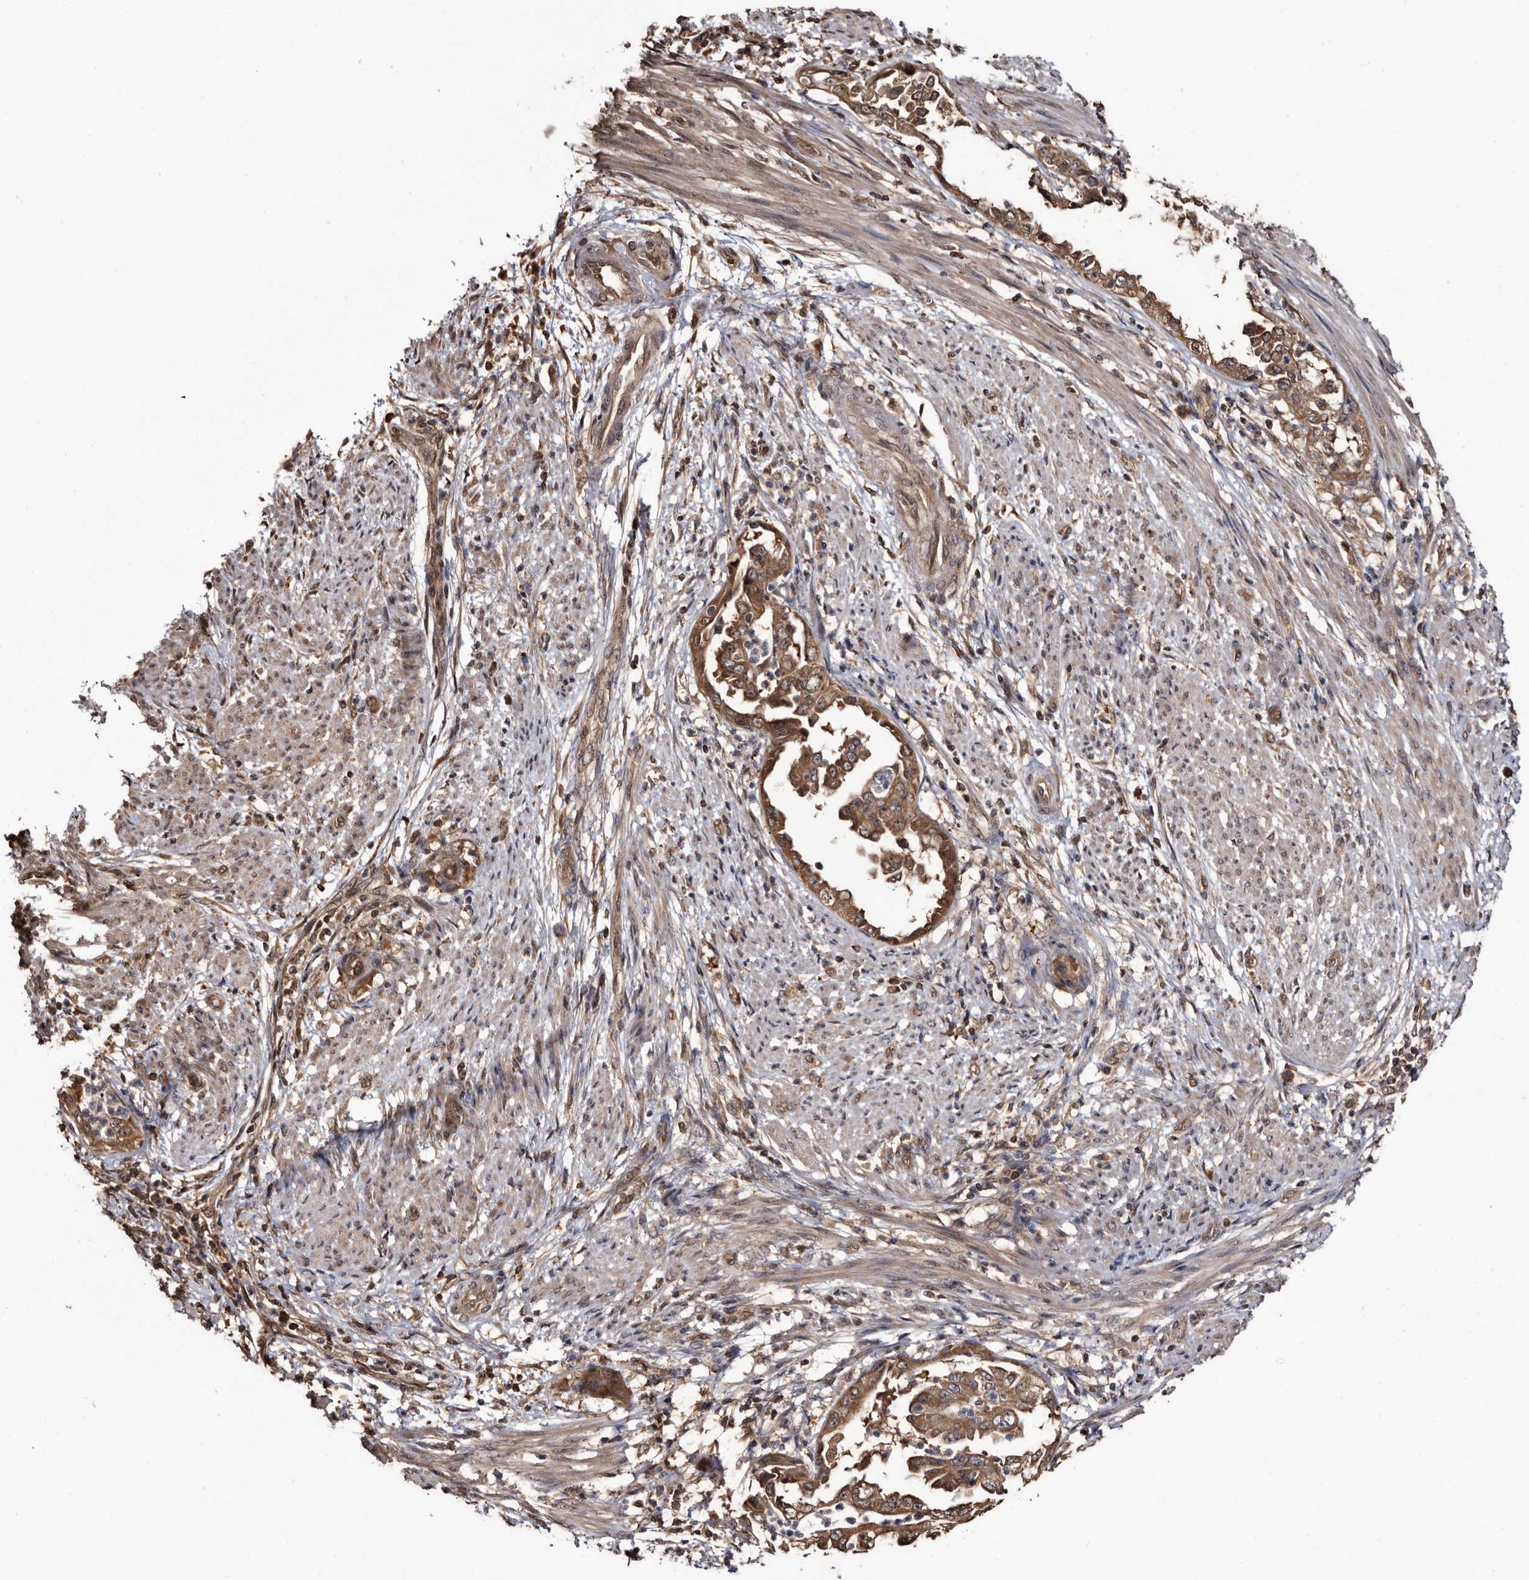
{"staining": {"intensity": "strong", "quantity": ">75%", "location": "cytoplasmic/membranous"}, "tissue": "endometrial cancer", "cell_type": "Tumor cells", "image_type": "cancer", "snomed": [{"axis": "morphology", "description": "Adenocarcinoma, NOS"}, {"axis": "topography", "description": "Endometrium"}], "caption": "High-magnification brightfield microscopy of adenocarcinoma (endometrial) stained with DAB (3,3'-diaminobenzidine) (brown) and counterstained with hematoxylin (blue). tumor cells exhibit strong cytoplasmic/membranous staining is present in about>75% of cells. The staining is performed using DAB (3,3'-diaminobenzidine) brown chromogen to label protein expression. The nuclei are counter-stained blue using hematoxylin.", "gene": "TTI2", "patient": {"sex": "female", "age": 85}}